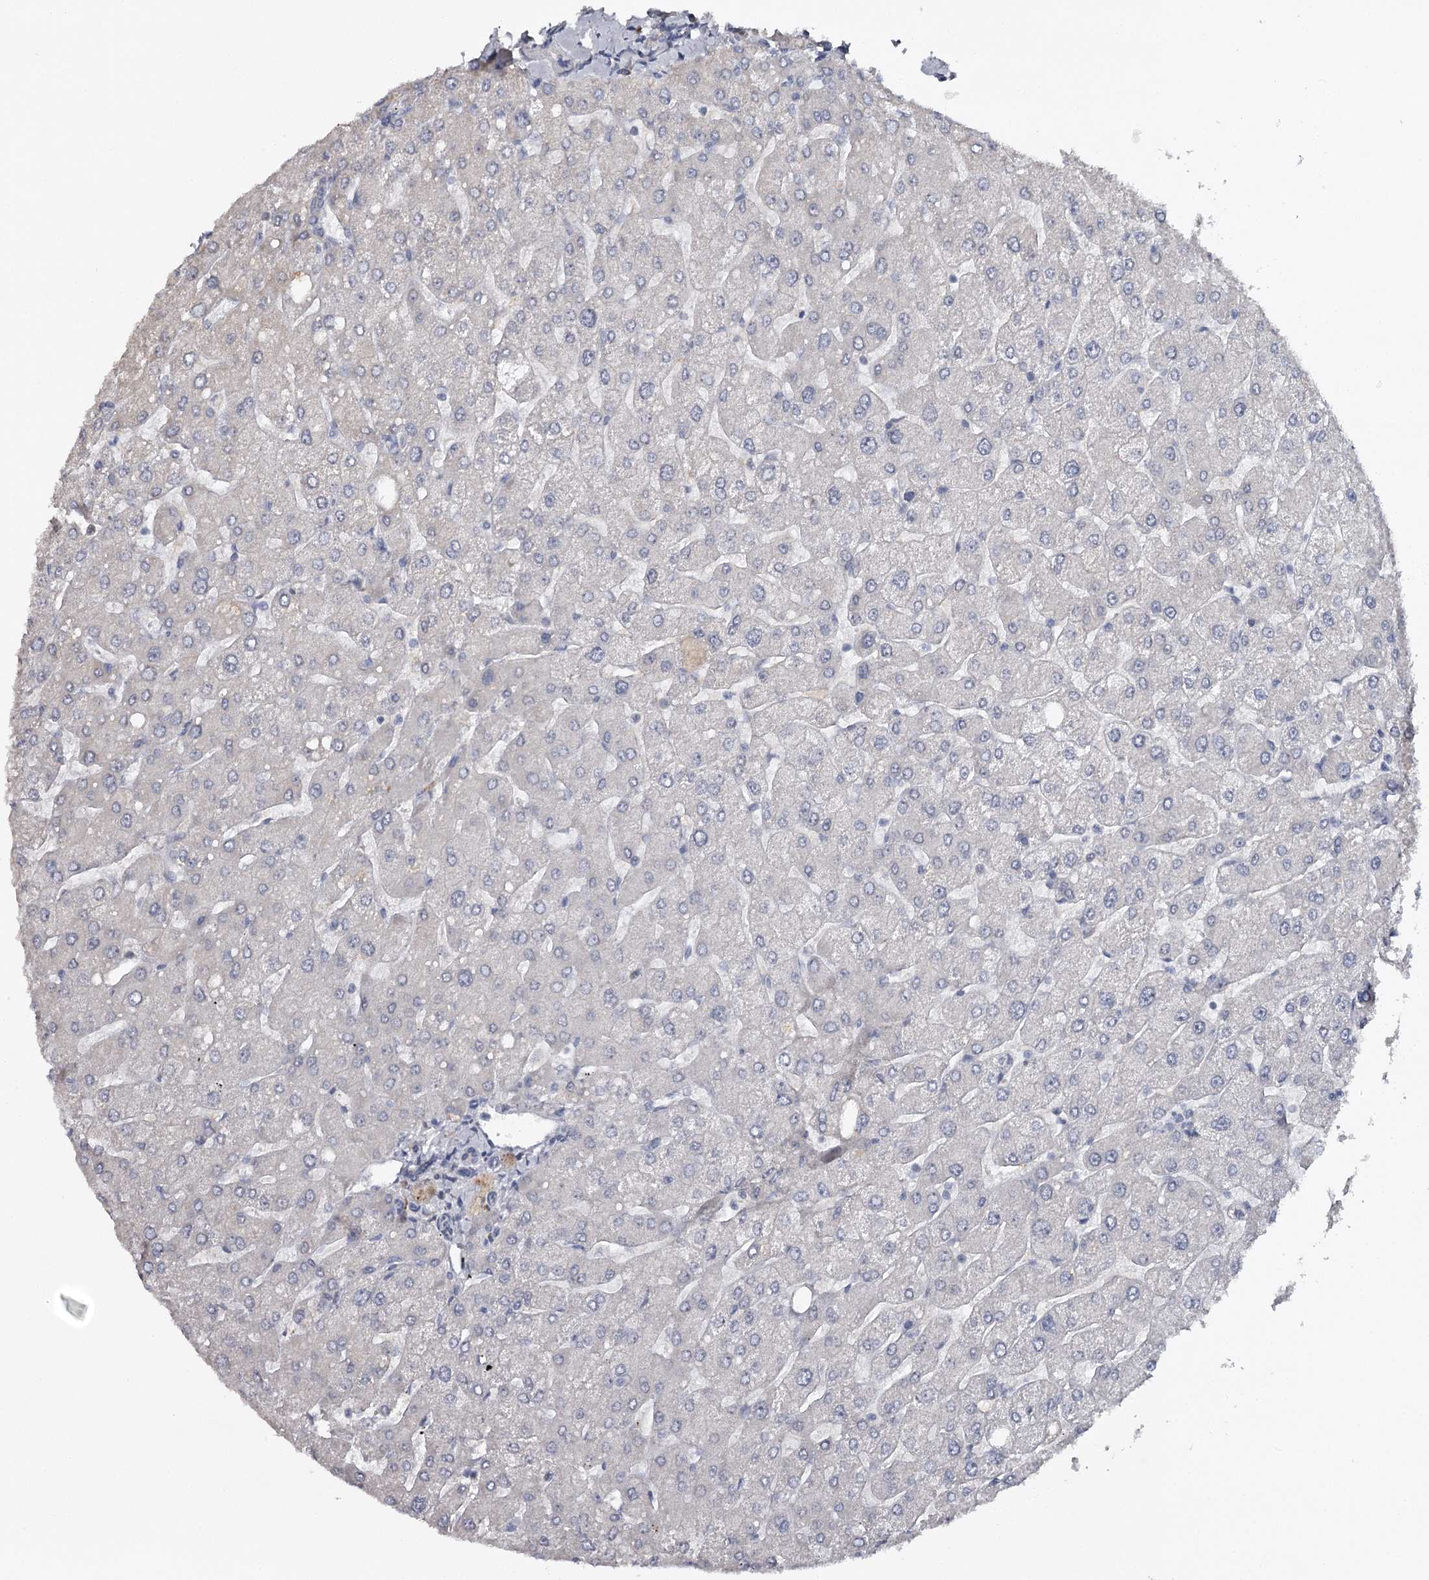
{"staining": {"intensity": "negative", "quantity": "none", "location": "none"}, "tissue": "liver", "cell_type": "Cholangiocytes", "image_type": "normal", "snomed": [{"axis": "morphology", "description": "Normal tissue, NOS"}, {"axis": "topography", "description": "Liver"}], "caption": "DAB (3,3'-diaminobenzidine) immunohistochemical staining of unremarkable liver demonstrates no significant staining in cholangiocytes.", "gene": "GTSF1", "patient": {"sex": "male", "age": 55}}